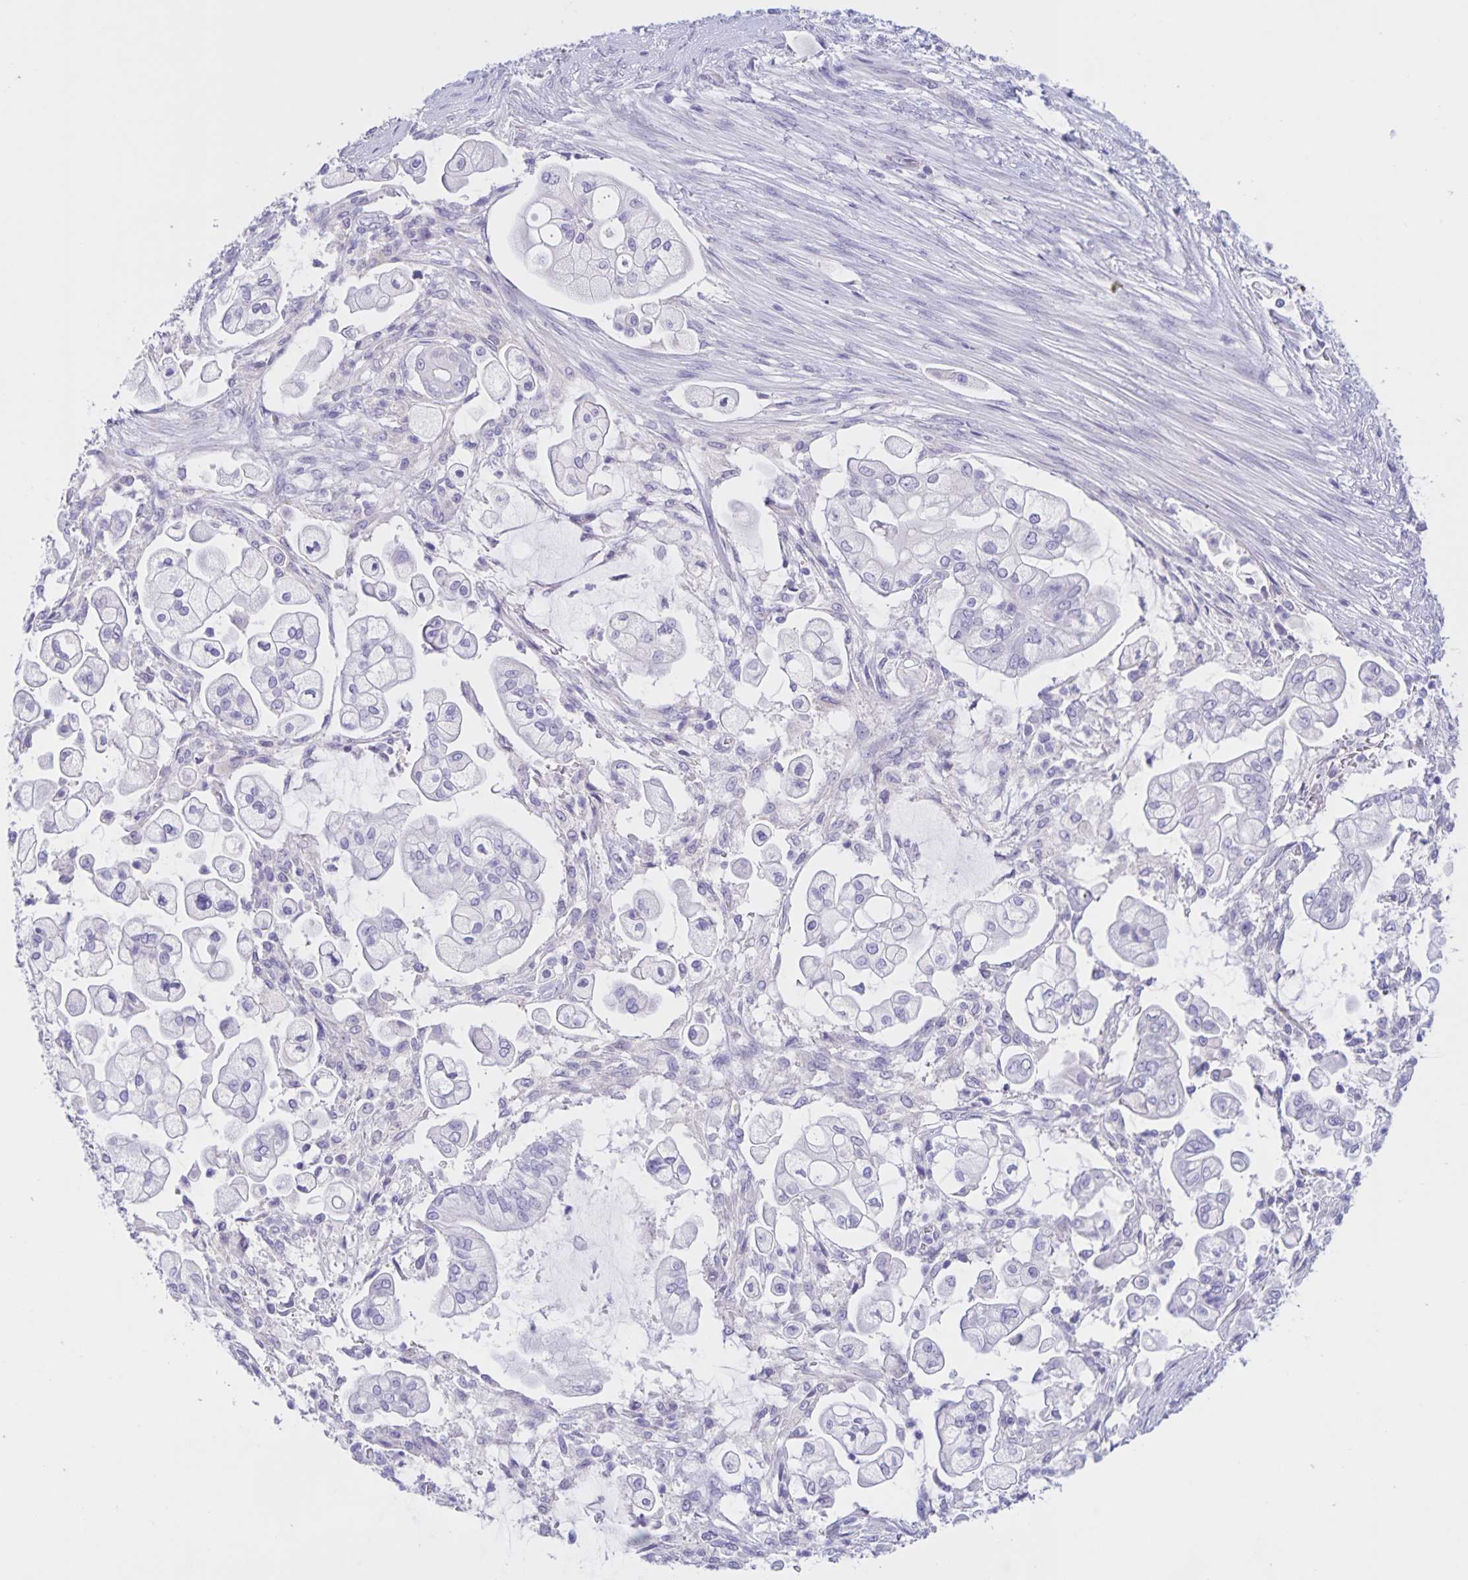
{"staining": {"intensity": "negative", "quantity": "none", "location": "none"}, "tissue": "pancreatic cancer", "cell_type": "Tumor cells", "image_type": "cancer", "snomed": [{"axis": "morphology", "description": "Adenocarcinoma, NOS"}, {"axis": "topography", "description": "Pancreas"}], "caption": "Protein analysis of pancreatic adenocarcinoma reveals no significant expression in tumor cells.", "gene": "DMGDH", "patient": {"sex": "female", "age": 69}}